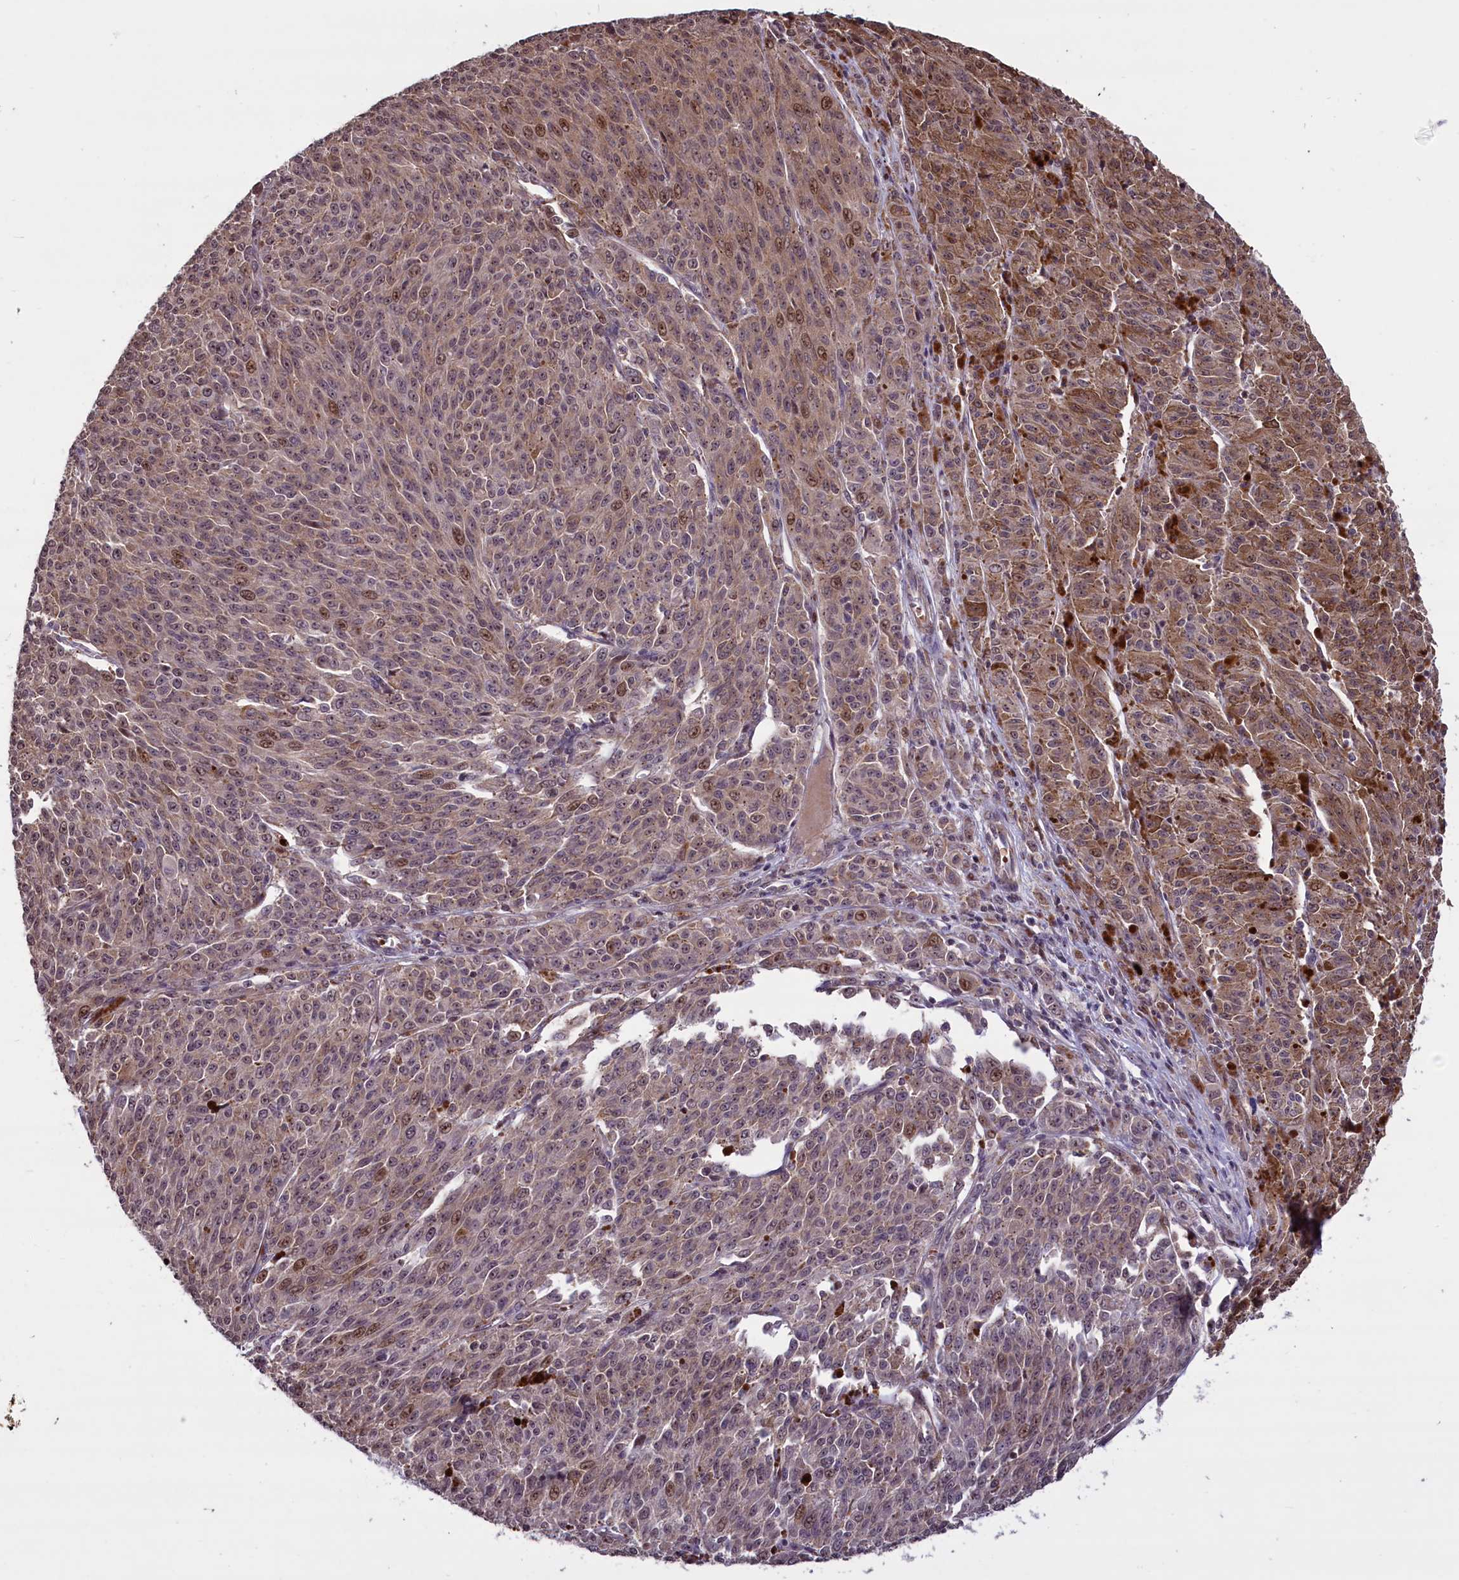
{"staining": {"intensity": "moderate", "quantity": ">75%", "location": "cytoplasmic/membranous,nuclear"}, "tissue": "melanoma", "cell_type": "Tumor cells", "image_type": "cancer", "snomed": [{"axis": "morphology", "description": "Malignant melanoma, NOS"}, {"axis": "topography", "description": "Skin"}], "caption": "Immunohistochemistry of melanoma demonstrates medium levels of moderate cytoplasmic/membranous and nuclear expression in approximately >75% of tumor cells.", "gene": "SHFL", "patient": {"sex": "female", "age": 52}}